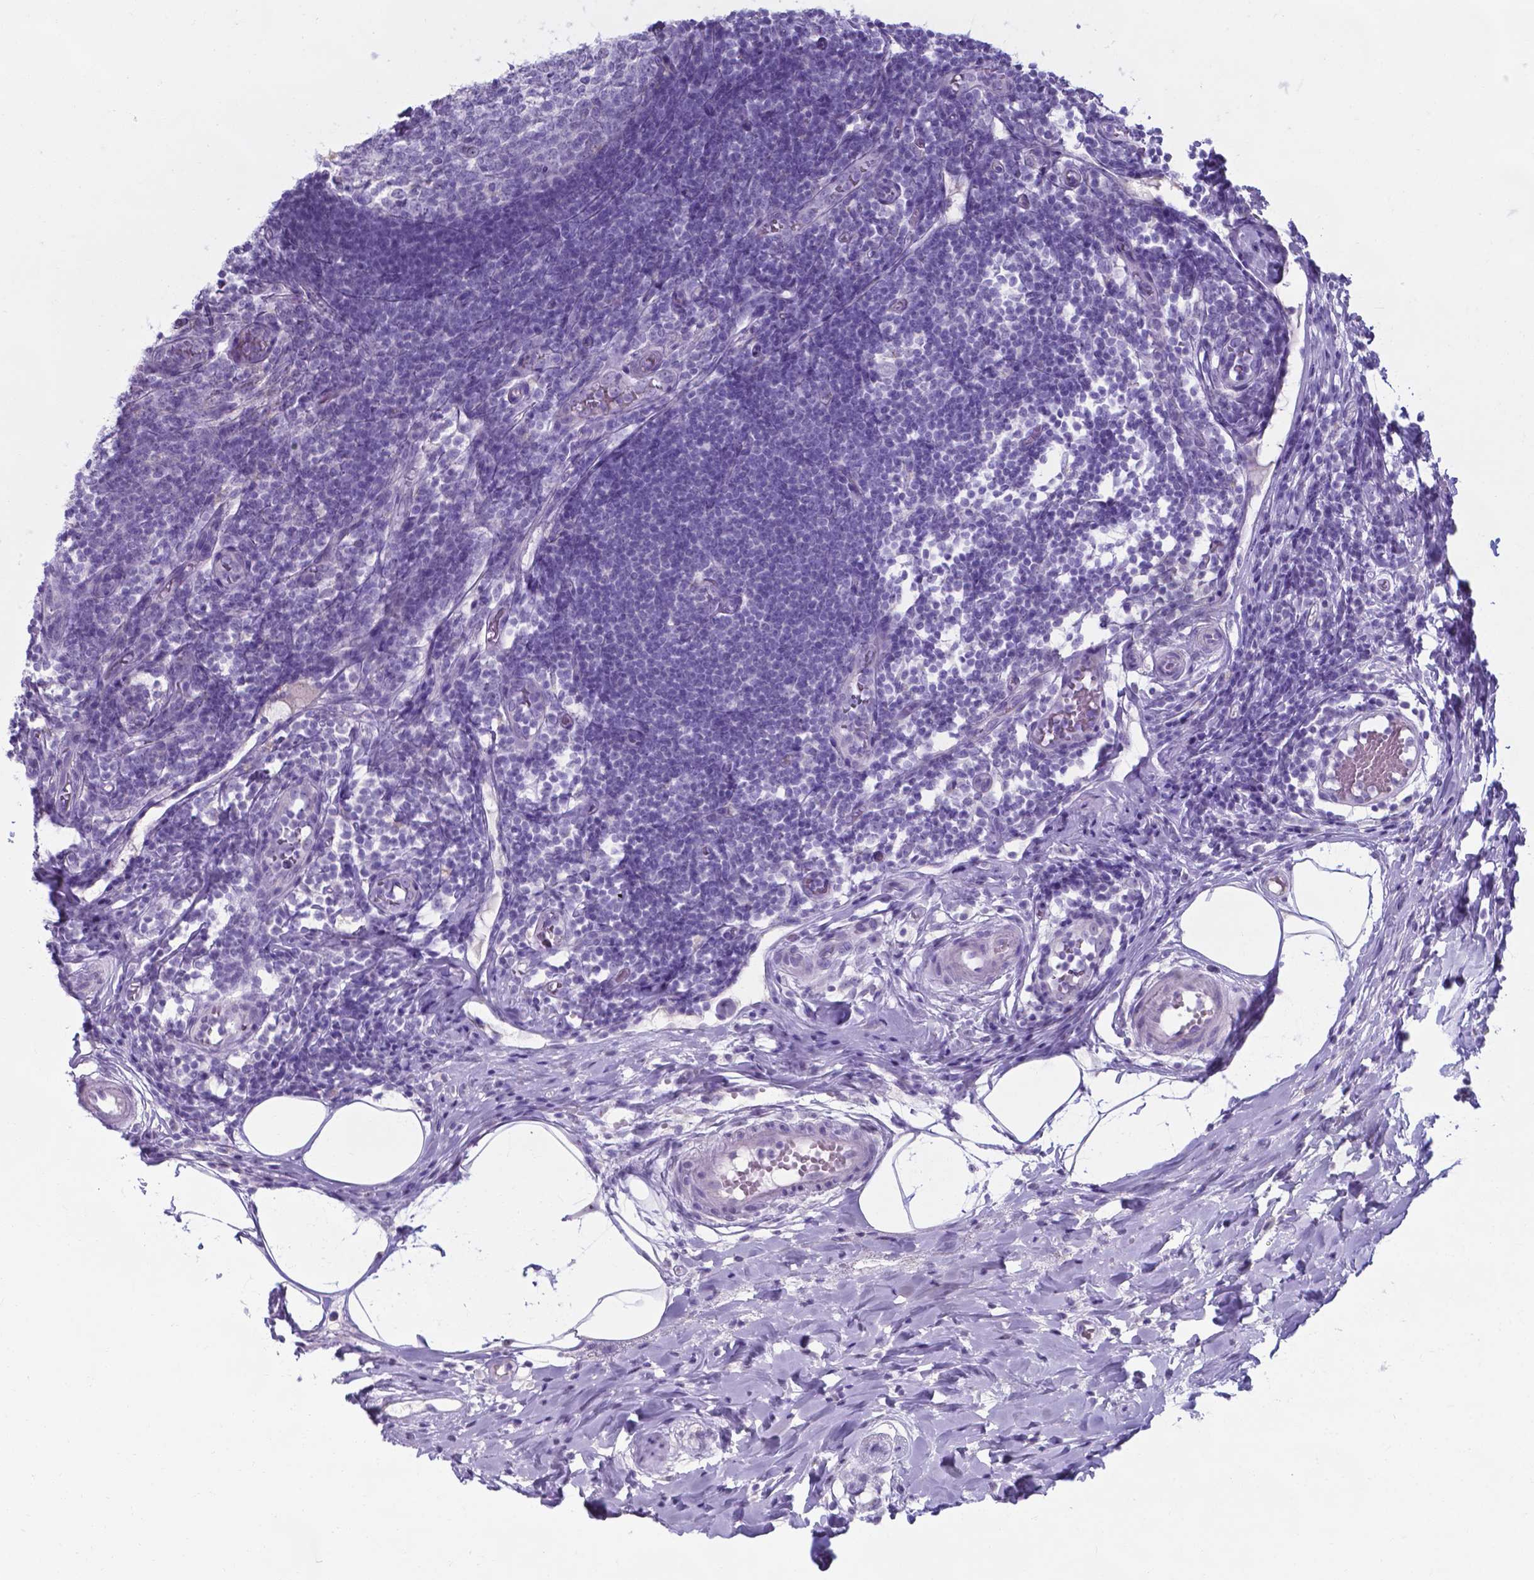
{"staining": {"intensity": "moderate", "quantity": ">75%", "location": "cytoplasmic/membranous"}, "tissue": "appendix", "cell_type": "Glandular cells", "image_type": "normal", "snomed": [{"axis": "morphology", "description": "Normal tissue, NOS"}, {"axis": "morphology", "description": "Inflammation, NOS"}, {"axis": "topography", "description": "Appendix"}], "caption": "Glandular cells exhibit medium levels of moderate cytoplasmic/membranous staining in about >75% of cells in unremarkable human appendix.", "gene": "AP5B1", "patient": {"sex": "male", "age": 16}}